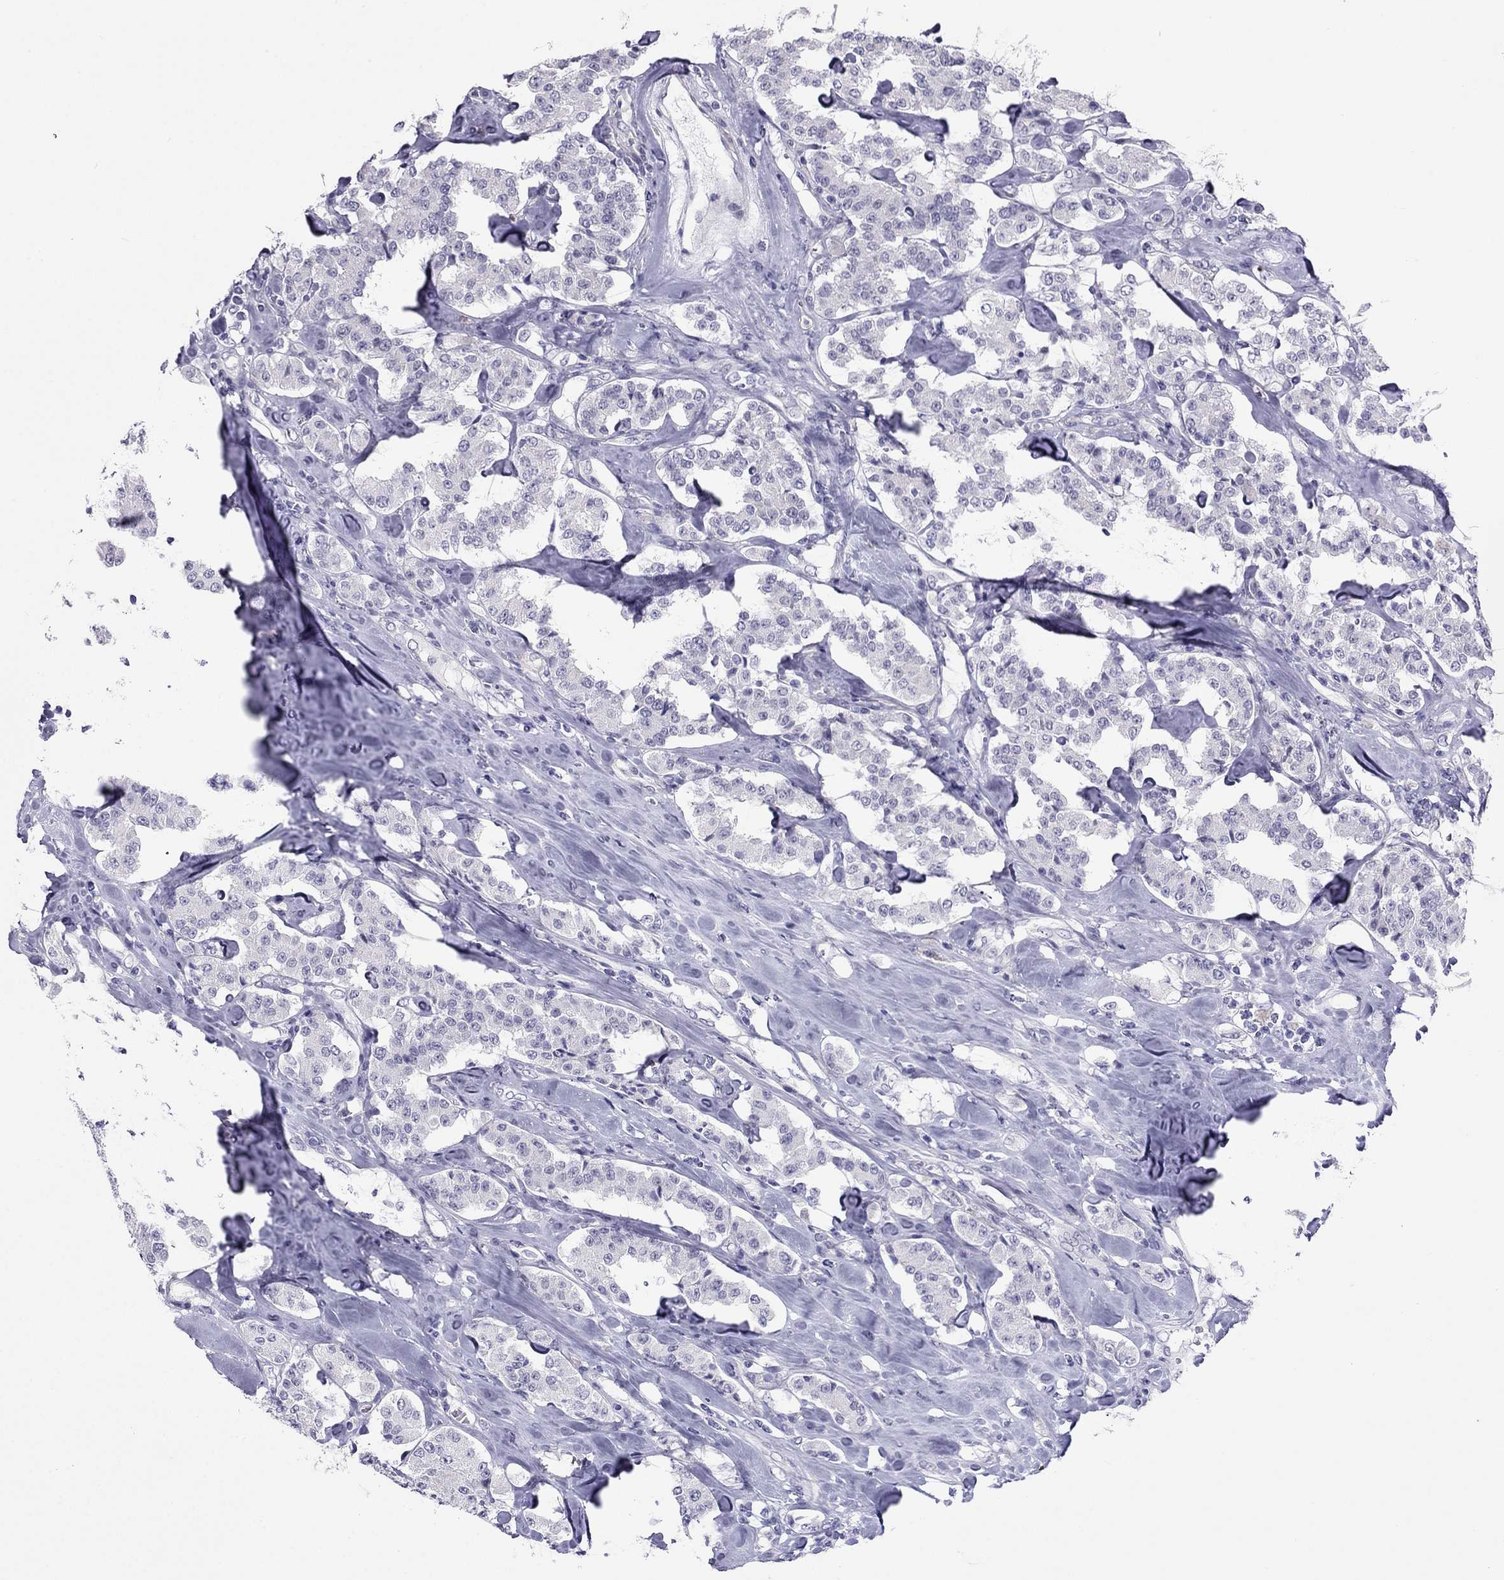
{"staining": {"intensity": "negative", "quantity": "none", "location": "none"}, "tissue": "carcinoid", "cell_type": "Tumor cells", "image_type": "cancer", "snomed": [{"axis": "morphology", "description": "Carcinoid, malignant, NOS"}, {"axis": "topography", "description": "Pancreas"}], "caption": "There is no significant expression in tumor cells of carcinoid. (Immunohistochemistry, brightfield microscopy, high magnification).", "gene": "CROCC2", "patient": {"sex": "male", "age": 41}}